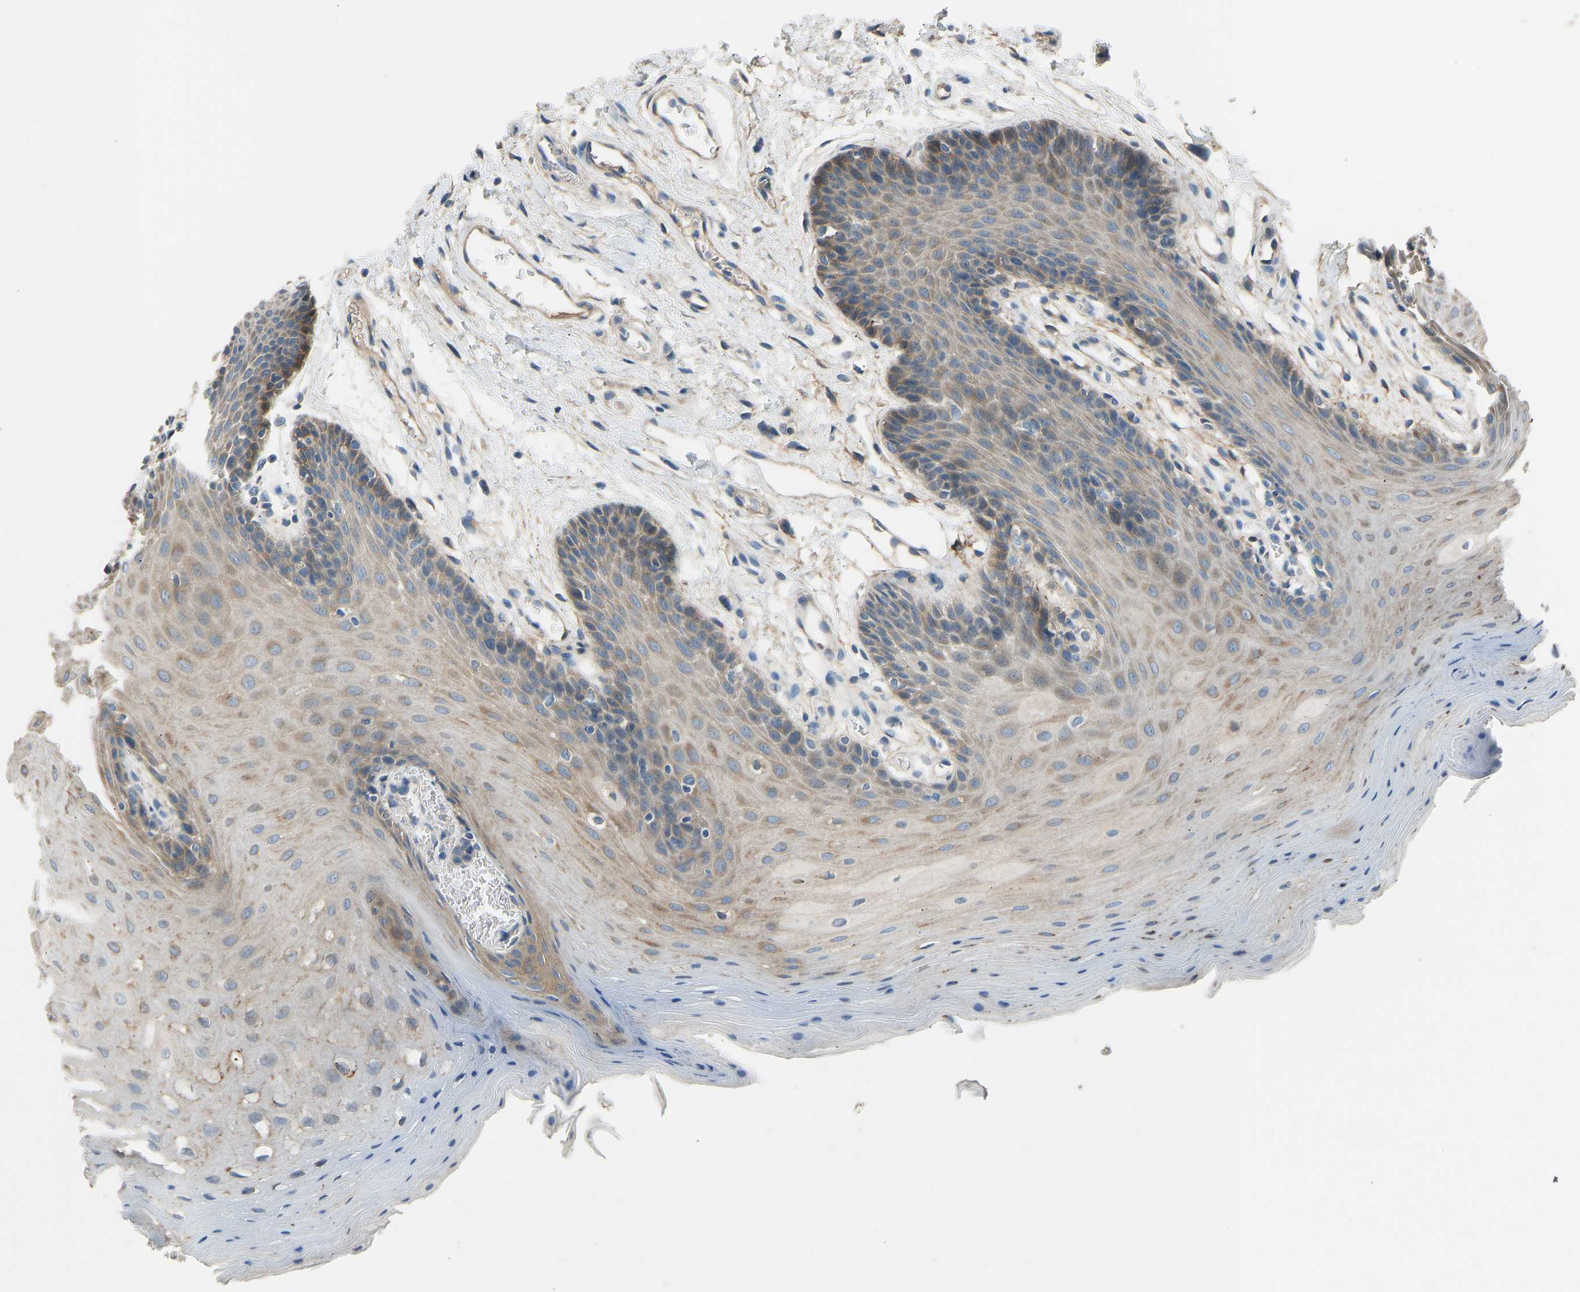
{"staining": {"intensity": "weak", "quantity": "25%-75%", "location": "cytoplasmic/membranous"}, "tissue": "oral mucosa", "cell_type": "Squamous epithelial cells", "image_type": "normal", "snomed": [{"axis": "morphology", "description": "Normal tissue, NOS"}, {"axis": "morphology", "description": "Squamous cell carcinoma, NOS"}, {"axis": "topography", "description": "Oral tissue"}, {"axis": "topography", "description": "Head-Neck"}], "caption": "Immunohistochemistry image of normal oral mucosa stained for a protein (brown), which reveals low levels of weak cytoplasmic/membranous staining in approximately 25%-75% of squamous epithelial cells.", "gene": "TGFBR3", "patient": {"sex": "male", "age": 71}}